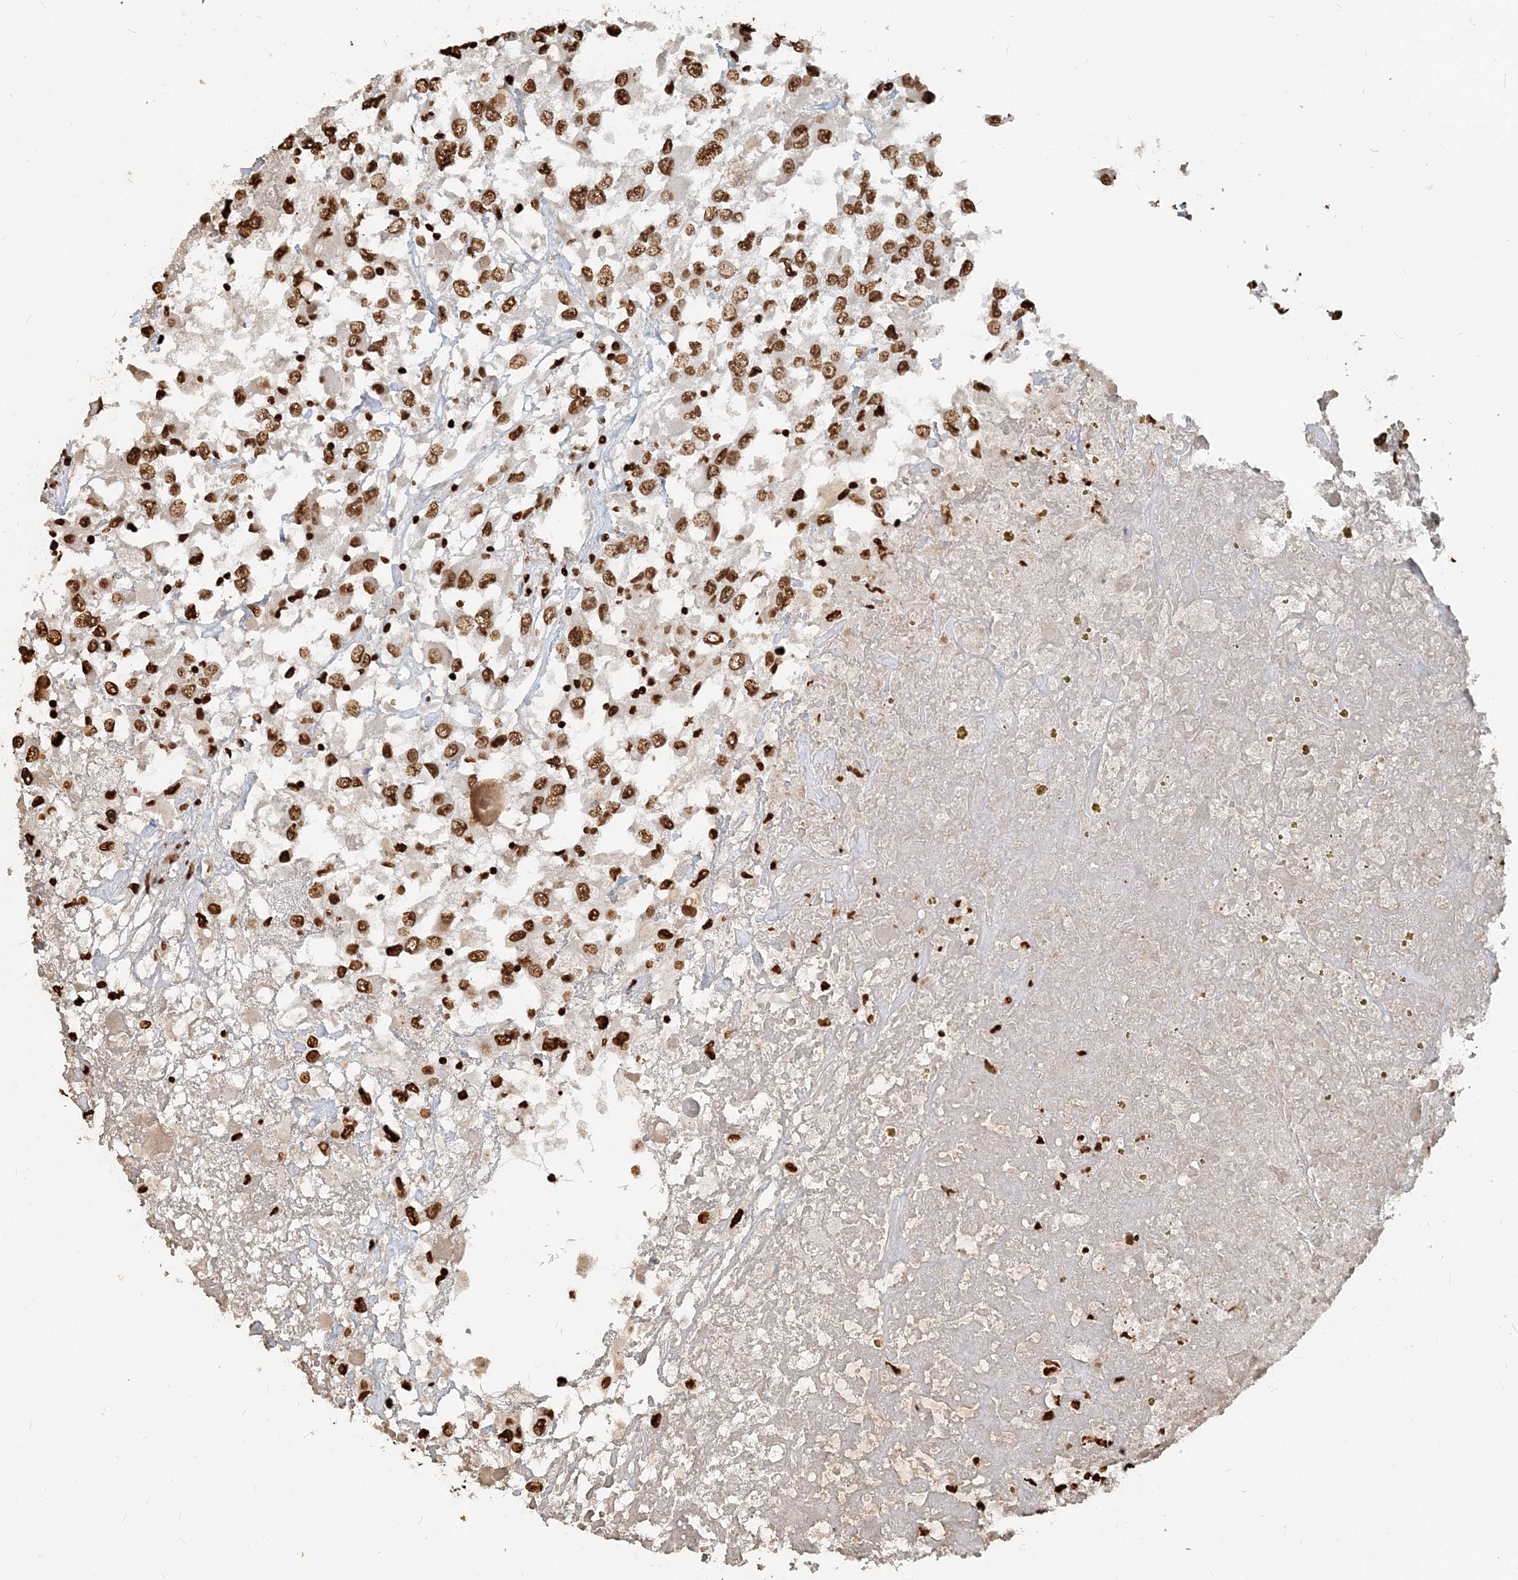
{"staining": {"intensity": "strong", "quantity": ">75%", "location": "nuclear"}, "tissue": "renal cancer", "cell_type": "Tumor cells", "image_type": "cancer", "snomed": [{"axis": "morphology", "description": "Adenocarcinoma, NOS"}, {"axis": "topography", "description": "Kidney"}], "caption": "High-power microscopy captured an immunohistochemistry image of adenocarcinoma (renal), revealing strong nuclear staining in approximately >75% of tumor cells. The protein of interest is shown in brown color, while the nuclei are stained blue.", "gene": "H3-3B", "patient": {"sex": "female", "age": 52}}